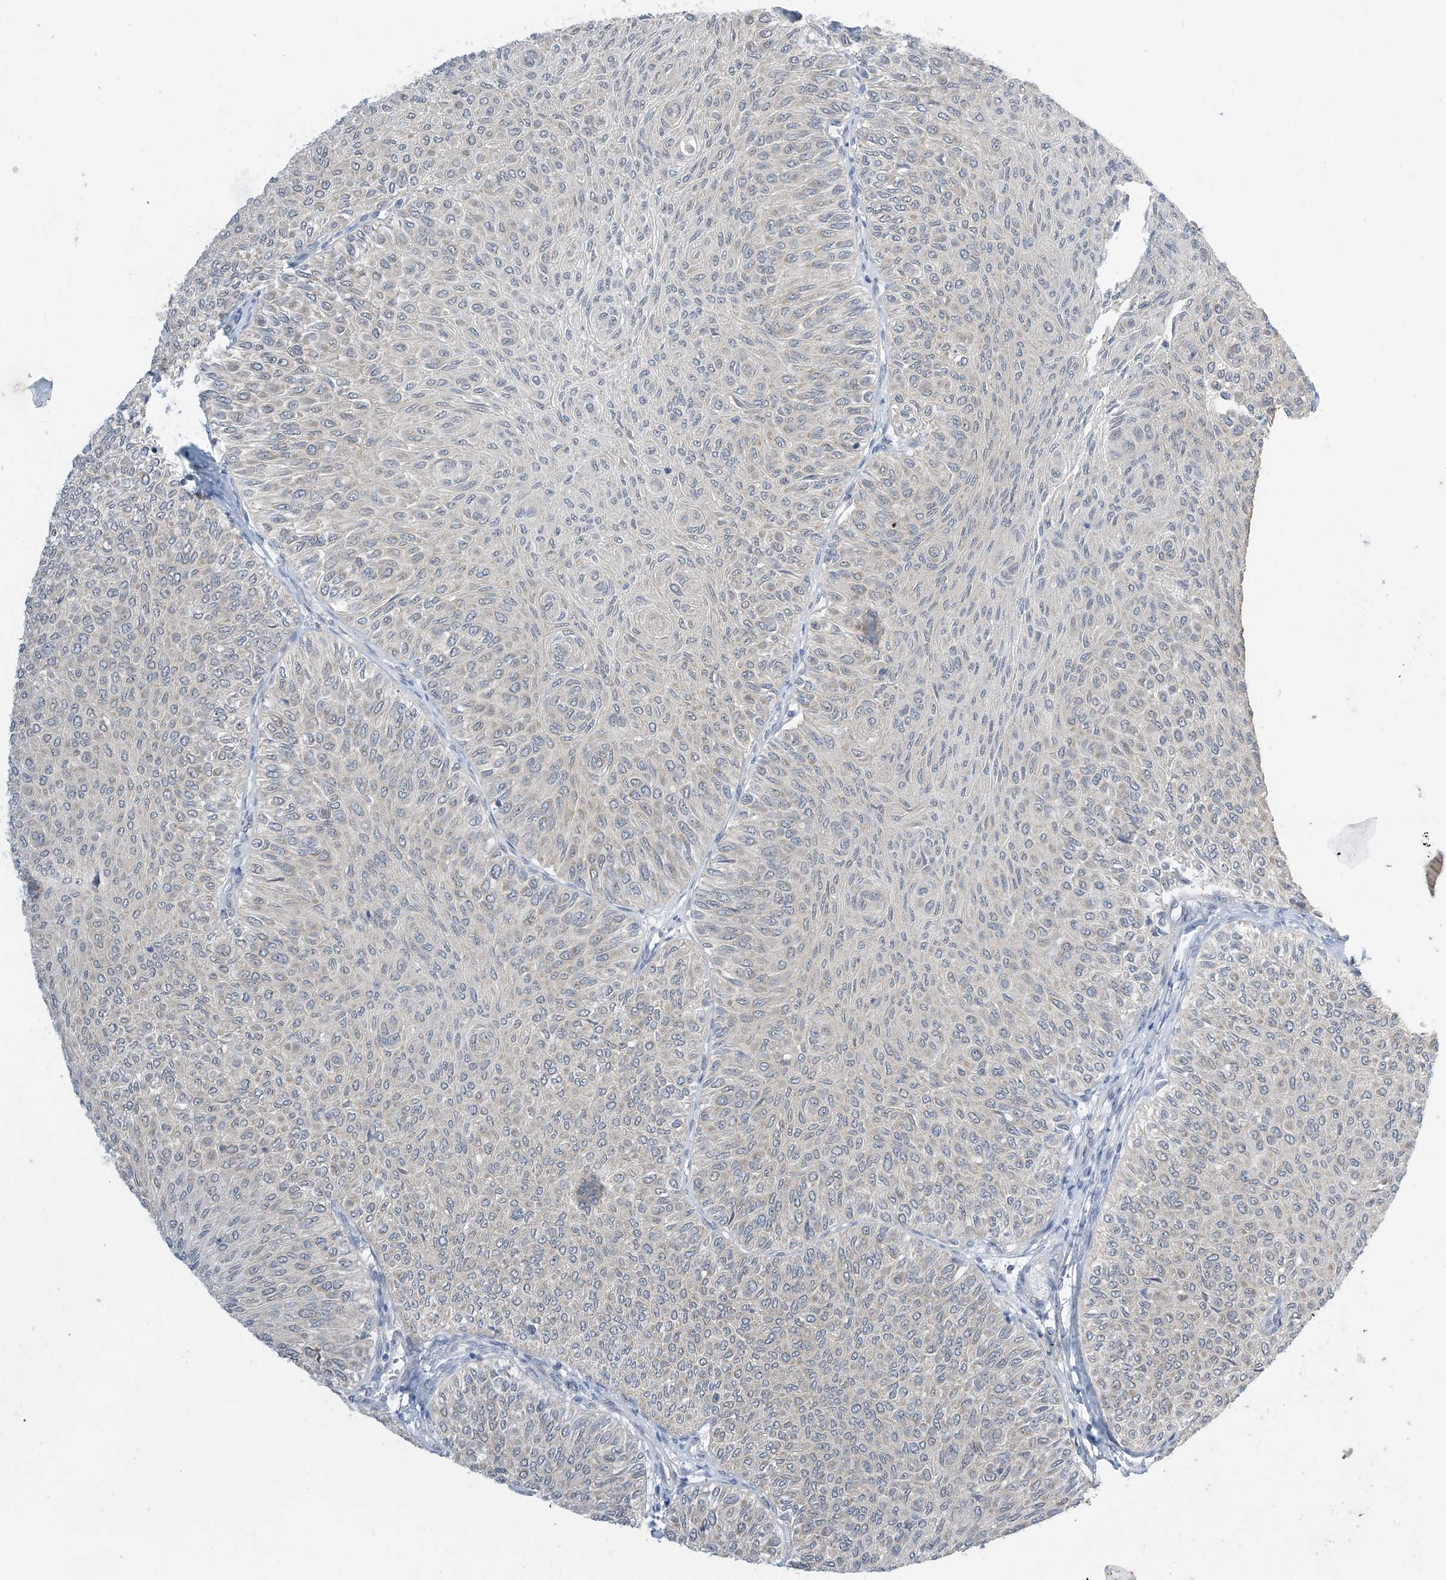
{"staining": {"intensity": "weak", "quantity": "<25%", "location": "cytoplasmic/membranous"}, "tissue": "urothelial cancer", "cell_type": "Tumor cells", "image_type": "cancer", "snomed": [{"axis": "morphology", "description": "Urothelial carcinoma, Low grade"}, {"axis": "topography", "description": "Urinary bladder"}], "caption": "Low-grade urothelial carcinoma stained for a protein using immunohistochemistry (IHC) shows no positivity tumor cells.", "gene": "APLF", "patient": {"sex": "male", "age": 78}}